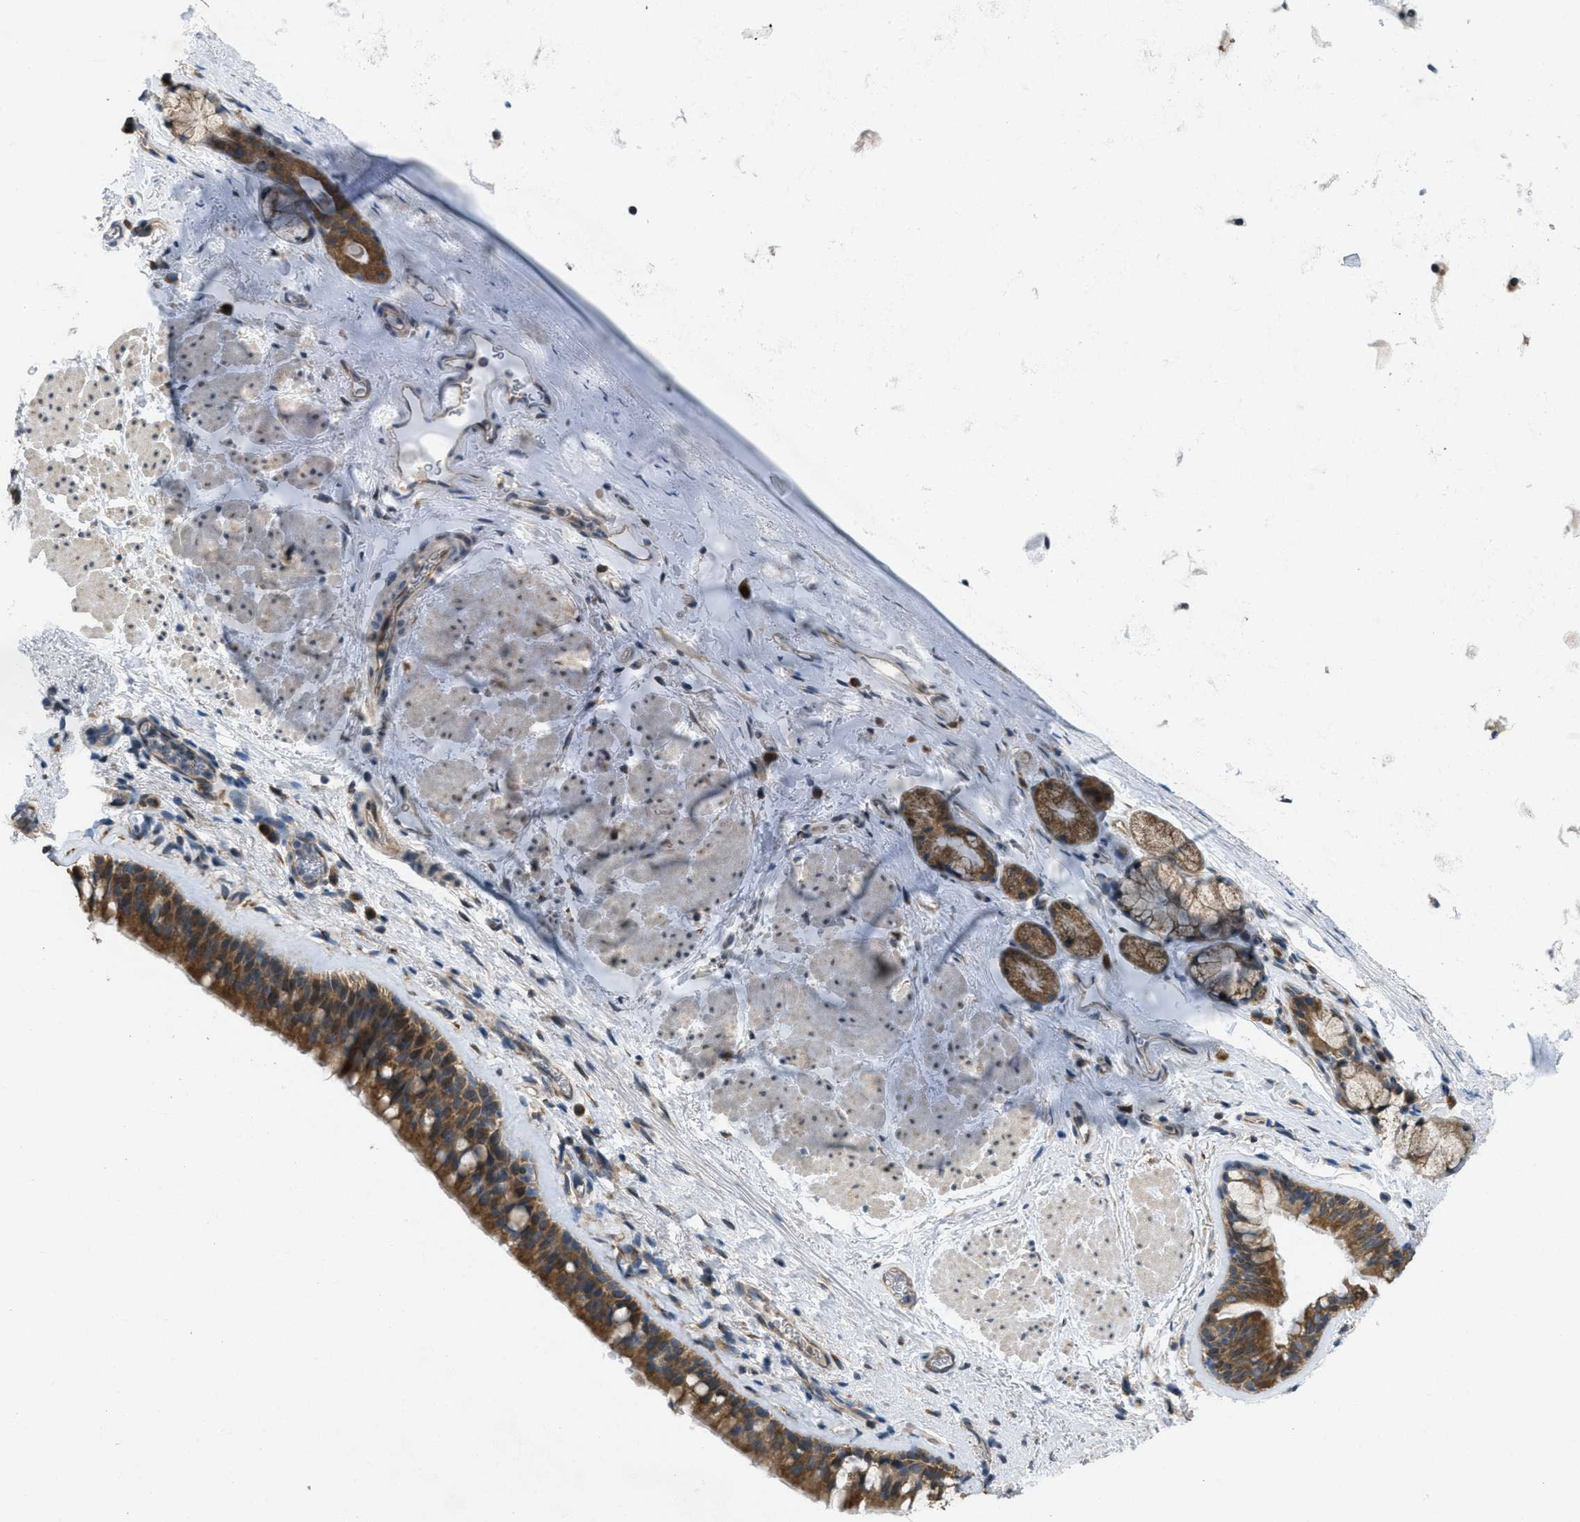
{"staining": {"intensity": "strong", "quantity": ">75%", "location": "cytoplasmic/membranous"}, "tissue": "bronchus", "cell_type": "Respiratory epithelial cells", "image_type": "normal", "snomed": [{"axis": "morphology", "description": "Normal tissue, NOS"}, {"axis": "topography", "description": "Cartilage tissue"}, {"axis": "topography", "description": "Bronchus"}], "caption": "Normal bronchus reveals strong cytoplasmic/membranous positivity in about >75% of respiratory epithelial cells, visualized by immunohistochemistry. (IHC, brightfield microscopy, high magnification).", "gene": "IFNLR1", "patient": {"sex": "female", "age": 53}}